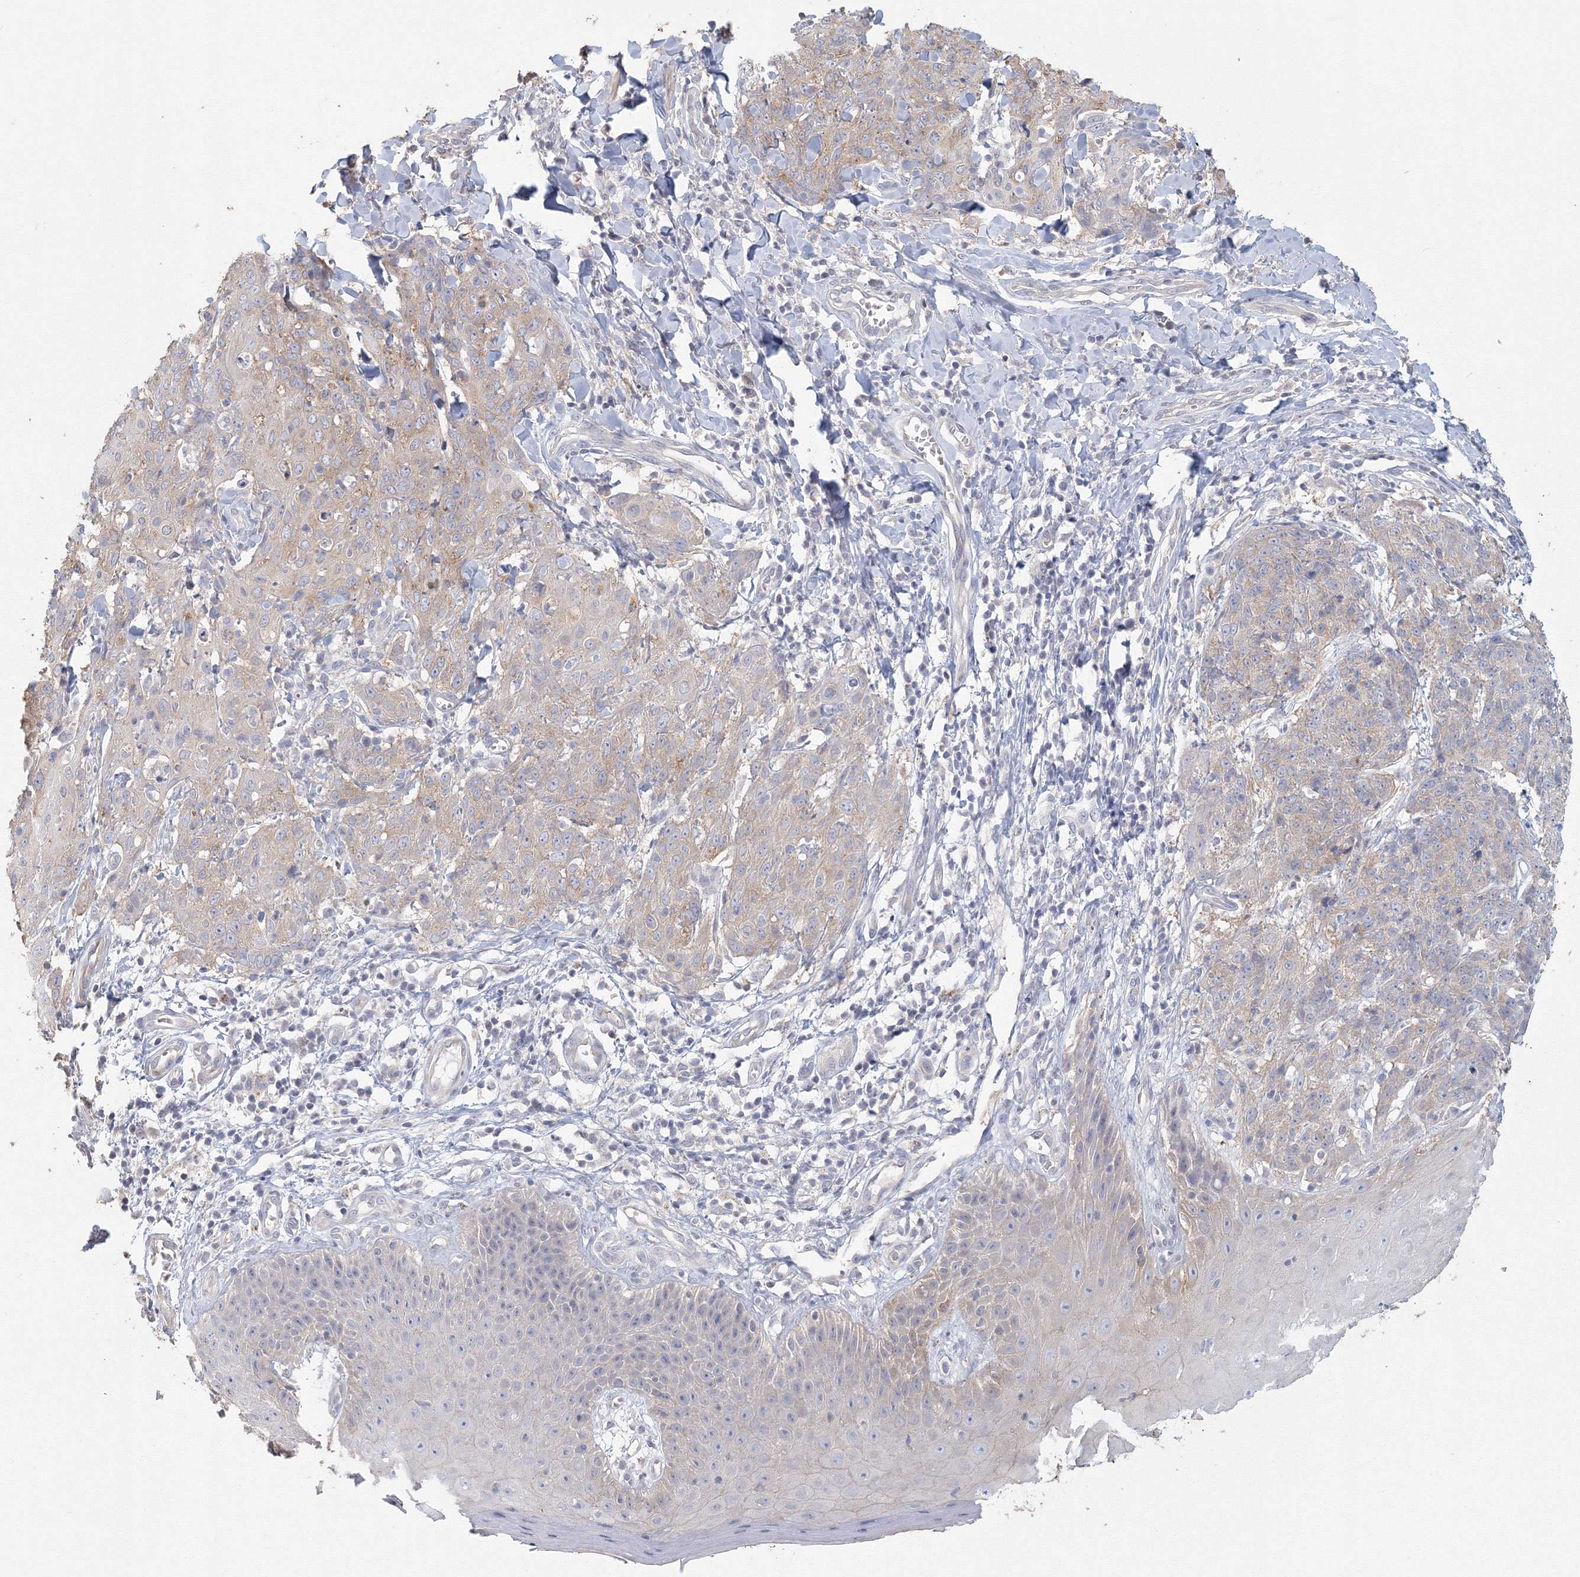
{"staining": {"intensity": "weak", "quantity": "25%-75%", "location": "cytoplasmic/membranous"}, "tissue": "skin cancer", "cell_type": "Tumor cells", "image_type": "cancer", "snomed": [{"axis": "morphology", "description": "Squamous cell carcinoma, NOS"}, {"axis": "topography", "description": "Skin"}, {"axis": "topography", "description": "Vulva"}], "caption": "IHC of squamous cell carcinoma (skin) reveals low levels of weak cytoplasmic/membranous expression in approximately 25%-75% of tumor cells.", "gene": "TACC2", "patient": {"sex": "female", "age": 85}}